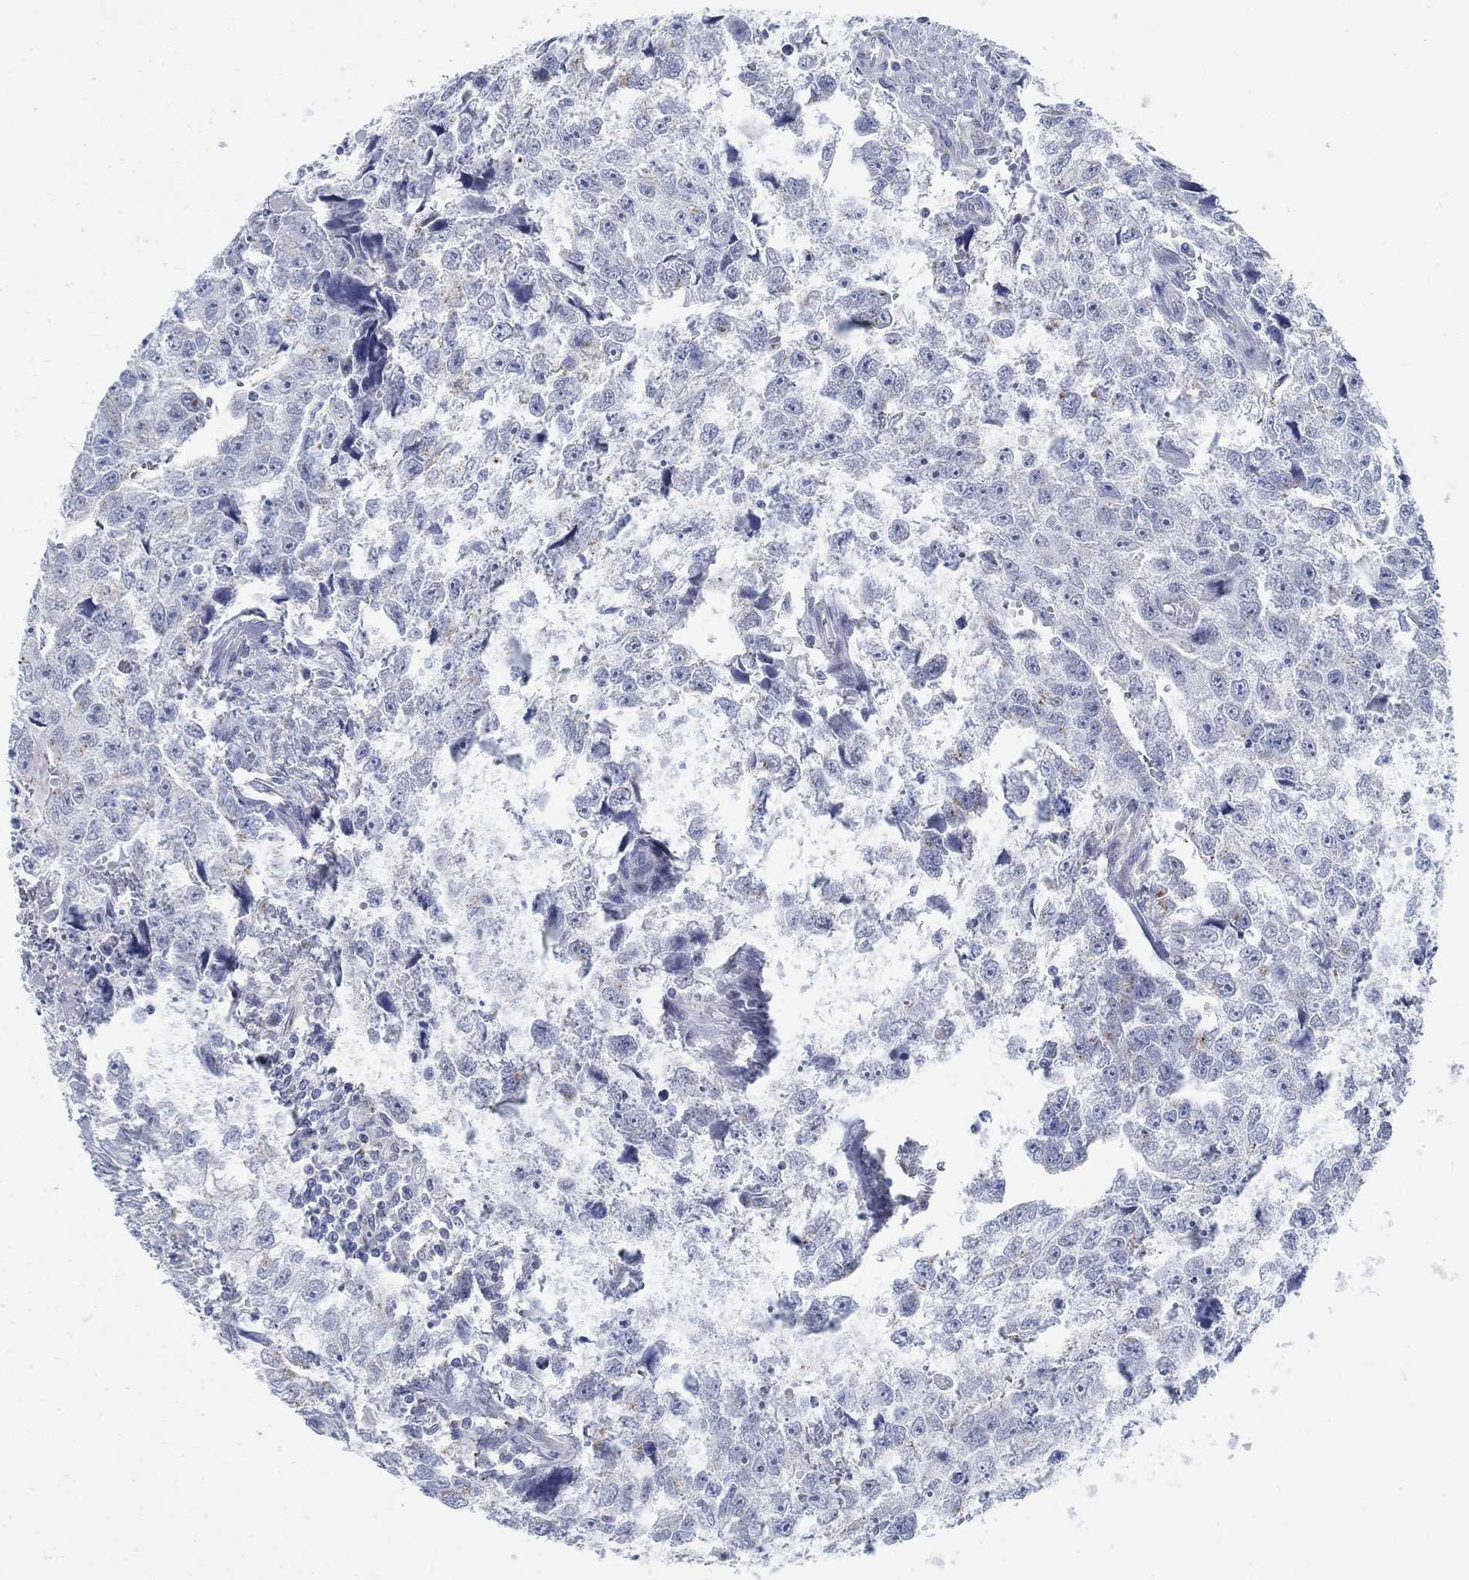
{"staining": {"intensity": "moderate", "quantity": "<25%", "location": "cytoplasmic/membranous"}, "tissue": "testis cancer", "cell_type": "Tumor cells", "image_type": "cancer", "snomed": [{"axis": "morphology", "description": "Carcinoma, Embryonal, NOS"}, {"axis": "morphology", "description": "Teratoma, malignant, NOS"}, {"axis": "topography", "description": "Testis"}], "caption": "Immunohistochemistry of testis cancer demonstrates low levels of moderate cytoplasmic/membranous expression in approximately <25% of tumor cells. (DAB (3,3'-diaminobenzidine) IHC with brightfield microscopy, high magnification).", "gene": "TEKT4", "patient": {"sex": "male", "age": 44}}